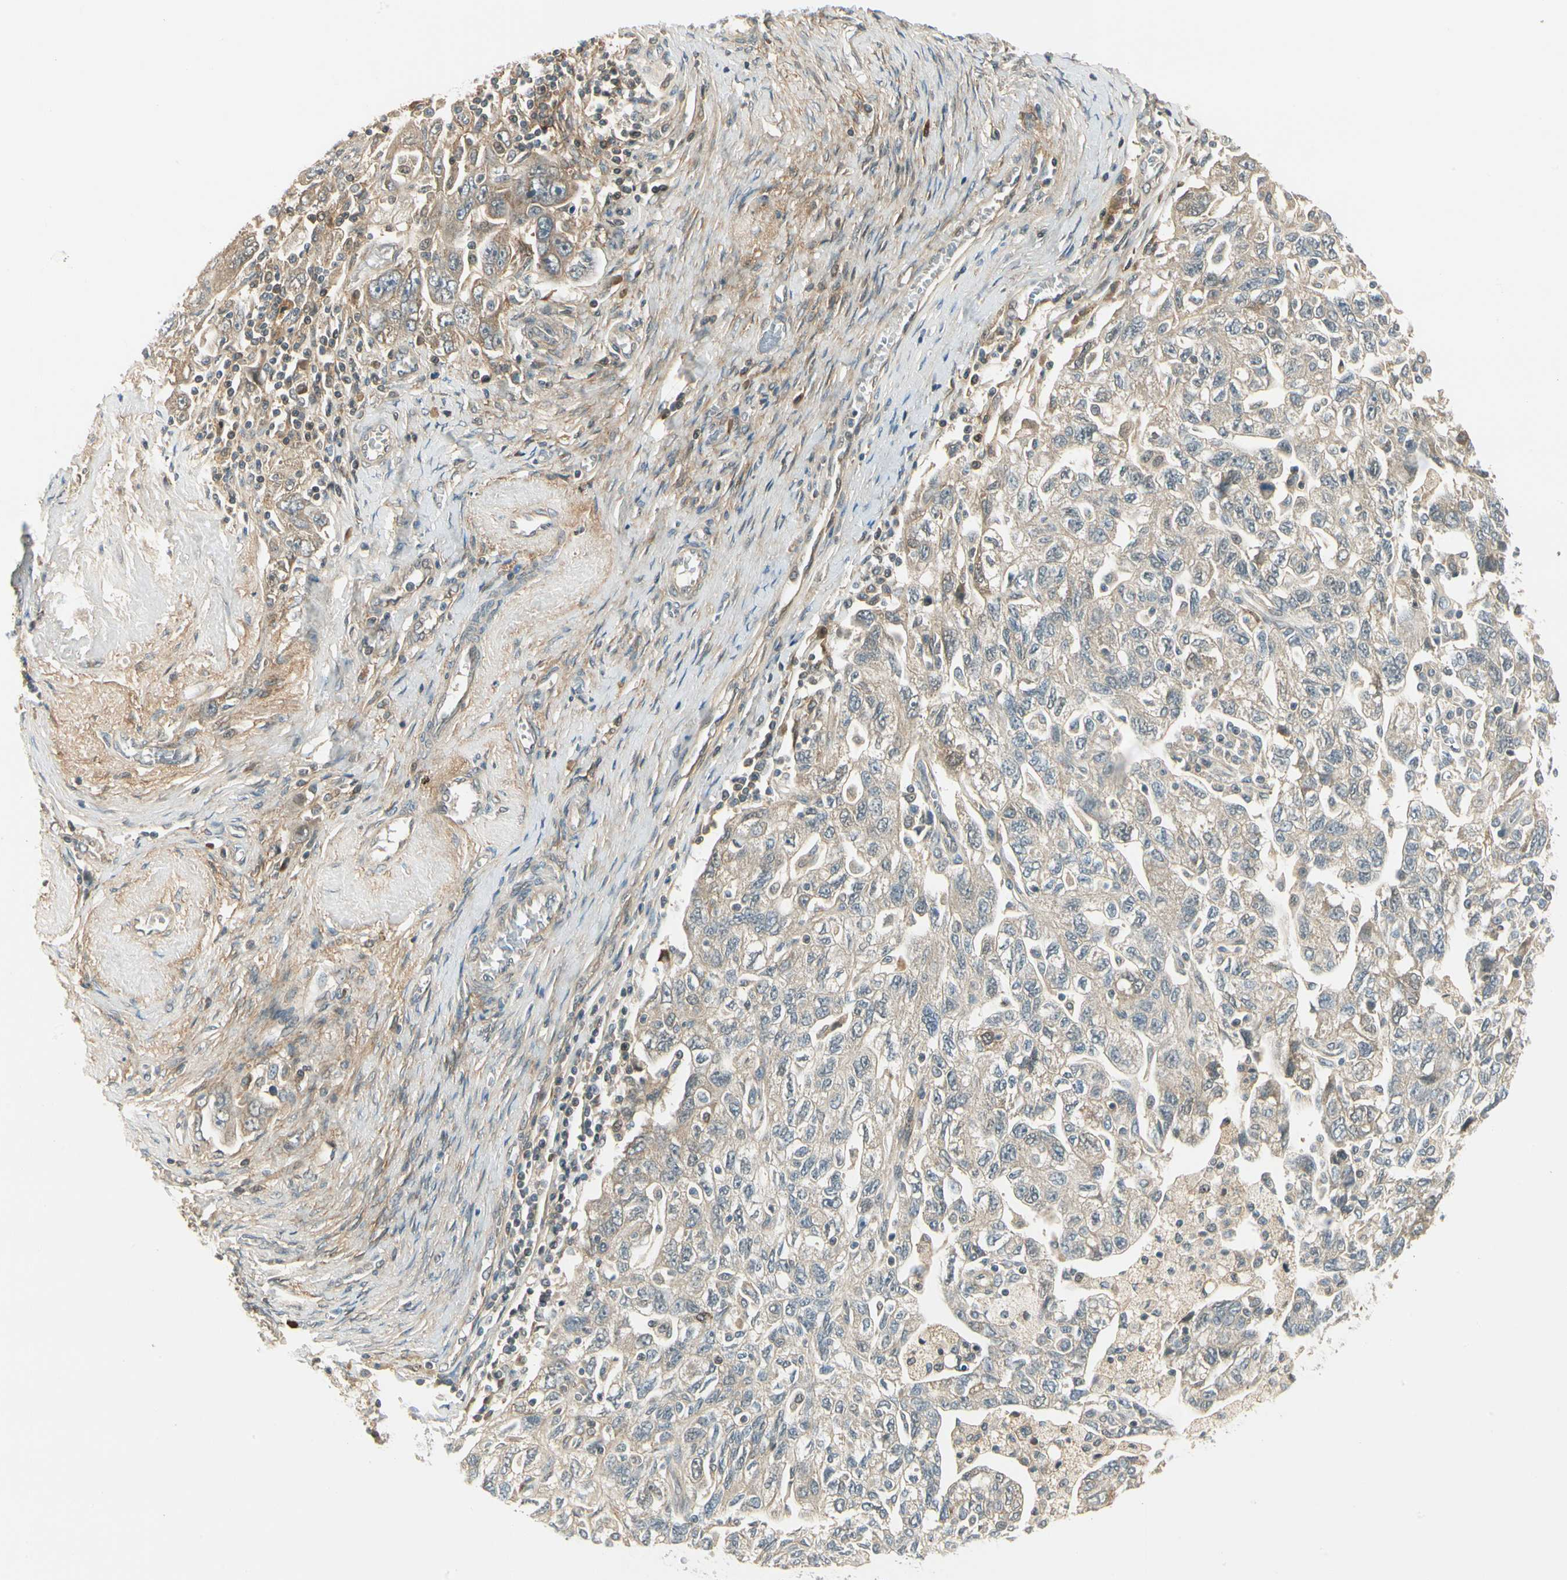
{"staining": {"intensity": "weak", "quantity": "<25%", "location": "cytoplasmic/membranous"}, "tissue": "ovarian cancer", "cell_type": "Tumor cells", "image_type": "cancer", "snomed": [{"axis": "morphology", "description": "Carcinoma, NOS"}, {"axis": "morphology", "description": "Cystadenocarcinoma, serous, NOS"}, {"axis": "topography", "description": "Ovary"}], "caption": "Carcinoma (ovarian) was stained to show a protein in brown. There is no significant expression in tumor cells.", "gene": "EPHB3", "patient": {"sex": "female", "age": 69}}